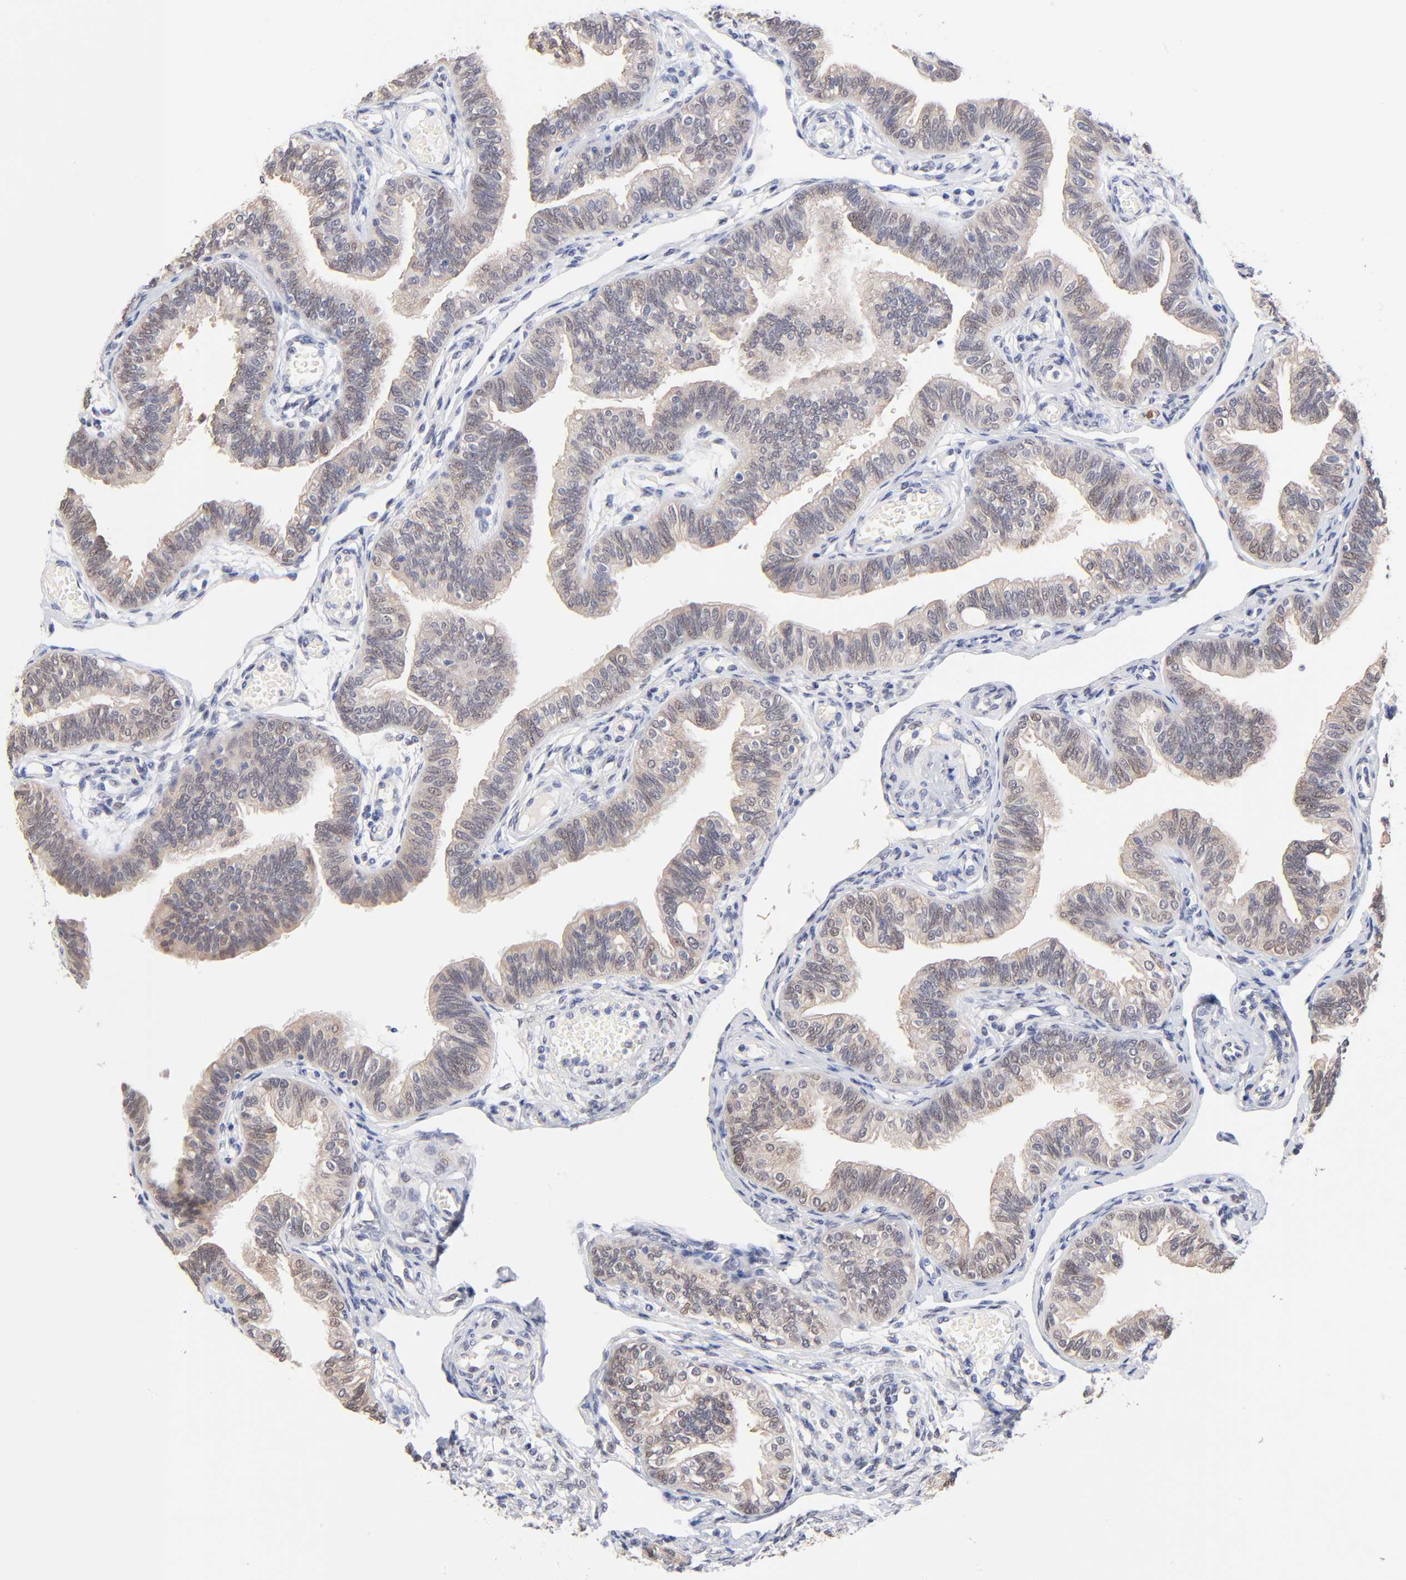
{"staining": {"intensity": "weak", "quantity": "<25%", "location": "cytoplasmic/membranous,nuclear"}, "tissue": "fallopian tube", "cell_type": "Glandular cells", "image_type": "normal", "snomed": [{"axis": "morphology", "description": "Normal tissue, NOS"}, {"axis": "morphology", "description": "Dermoid, NOS"}, {"axis": "topography", "description": "Fallopian tube"}], "caption": "Human fallopian tube stained for a protein using immunohistochemistry demonstrates no positivity in glandular cells.", "gene": "TXNL1", "patient": {"sex": "female", "age": 33}}